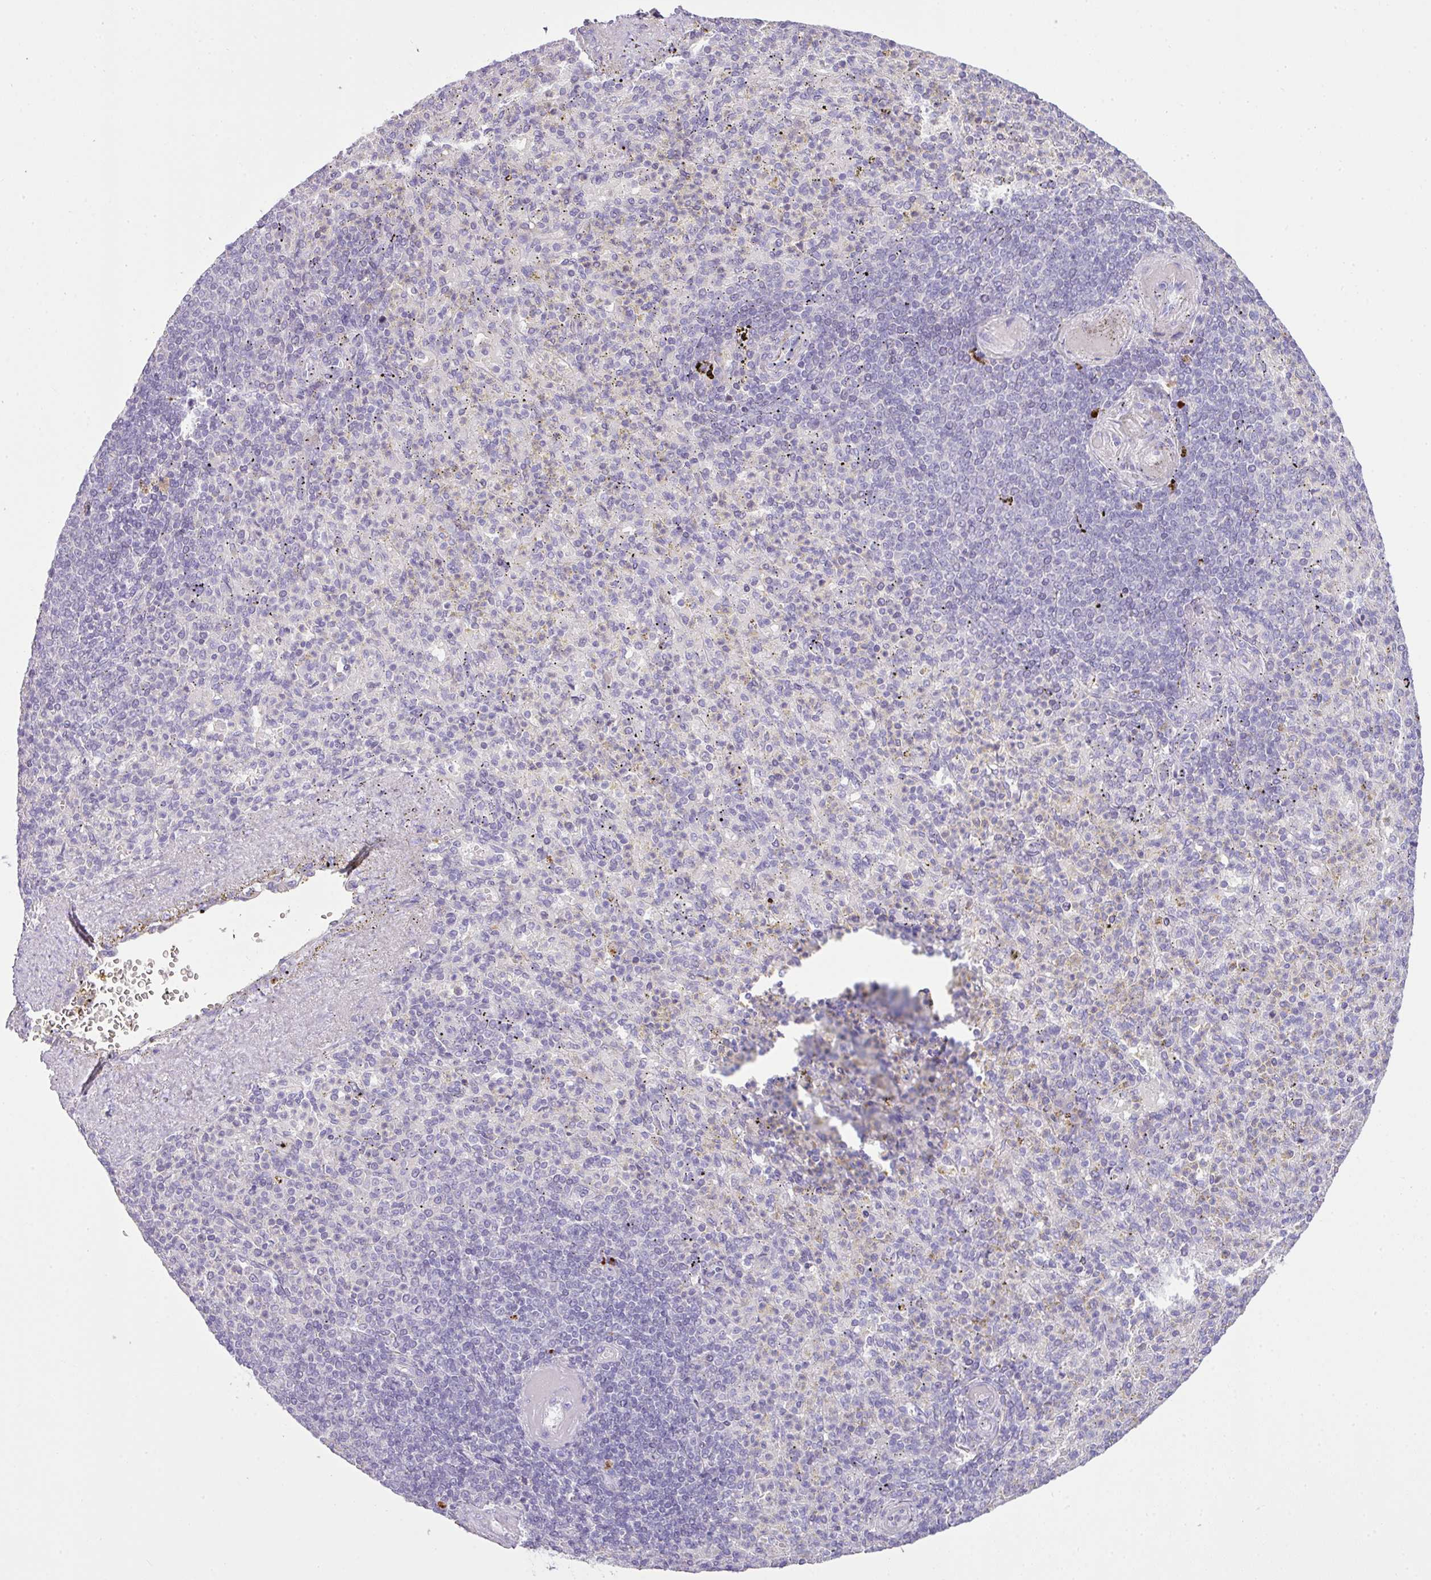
{"staining": {"intensity": "negative", "quantity": "none", "location": "none"}, "tissue": "spleen", "cell_type": "Cells in red pulp", "image_type": "normal", "snomed": [{"axis": "morphology", "description": "Normal tissue, NOS"}, {"axis": "topography", "description": "Spleen"}], "caption": "DAB immunohistochemical staining of benign spleen reveals no significant staining in cells in red pulp.", "gene": "OR6C6", "patient": {"sex": "female", "age": 74}}